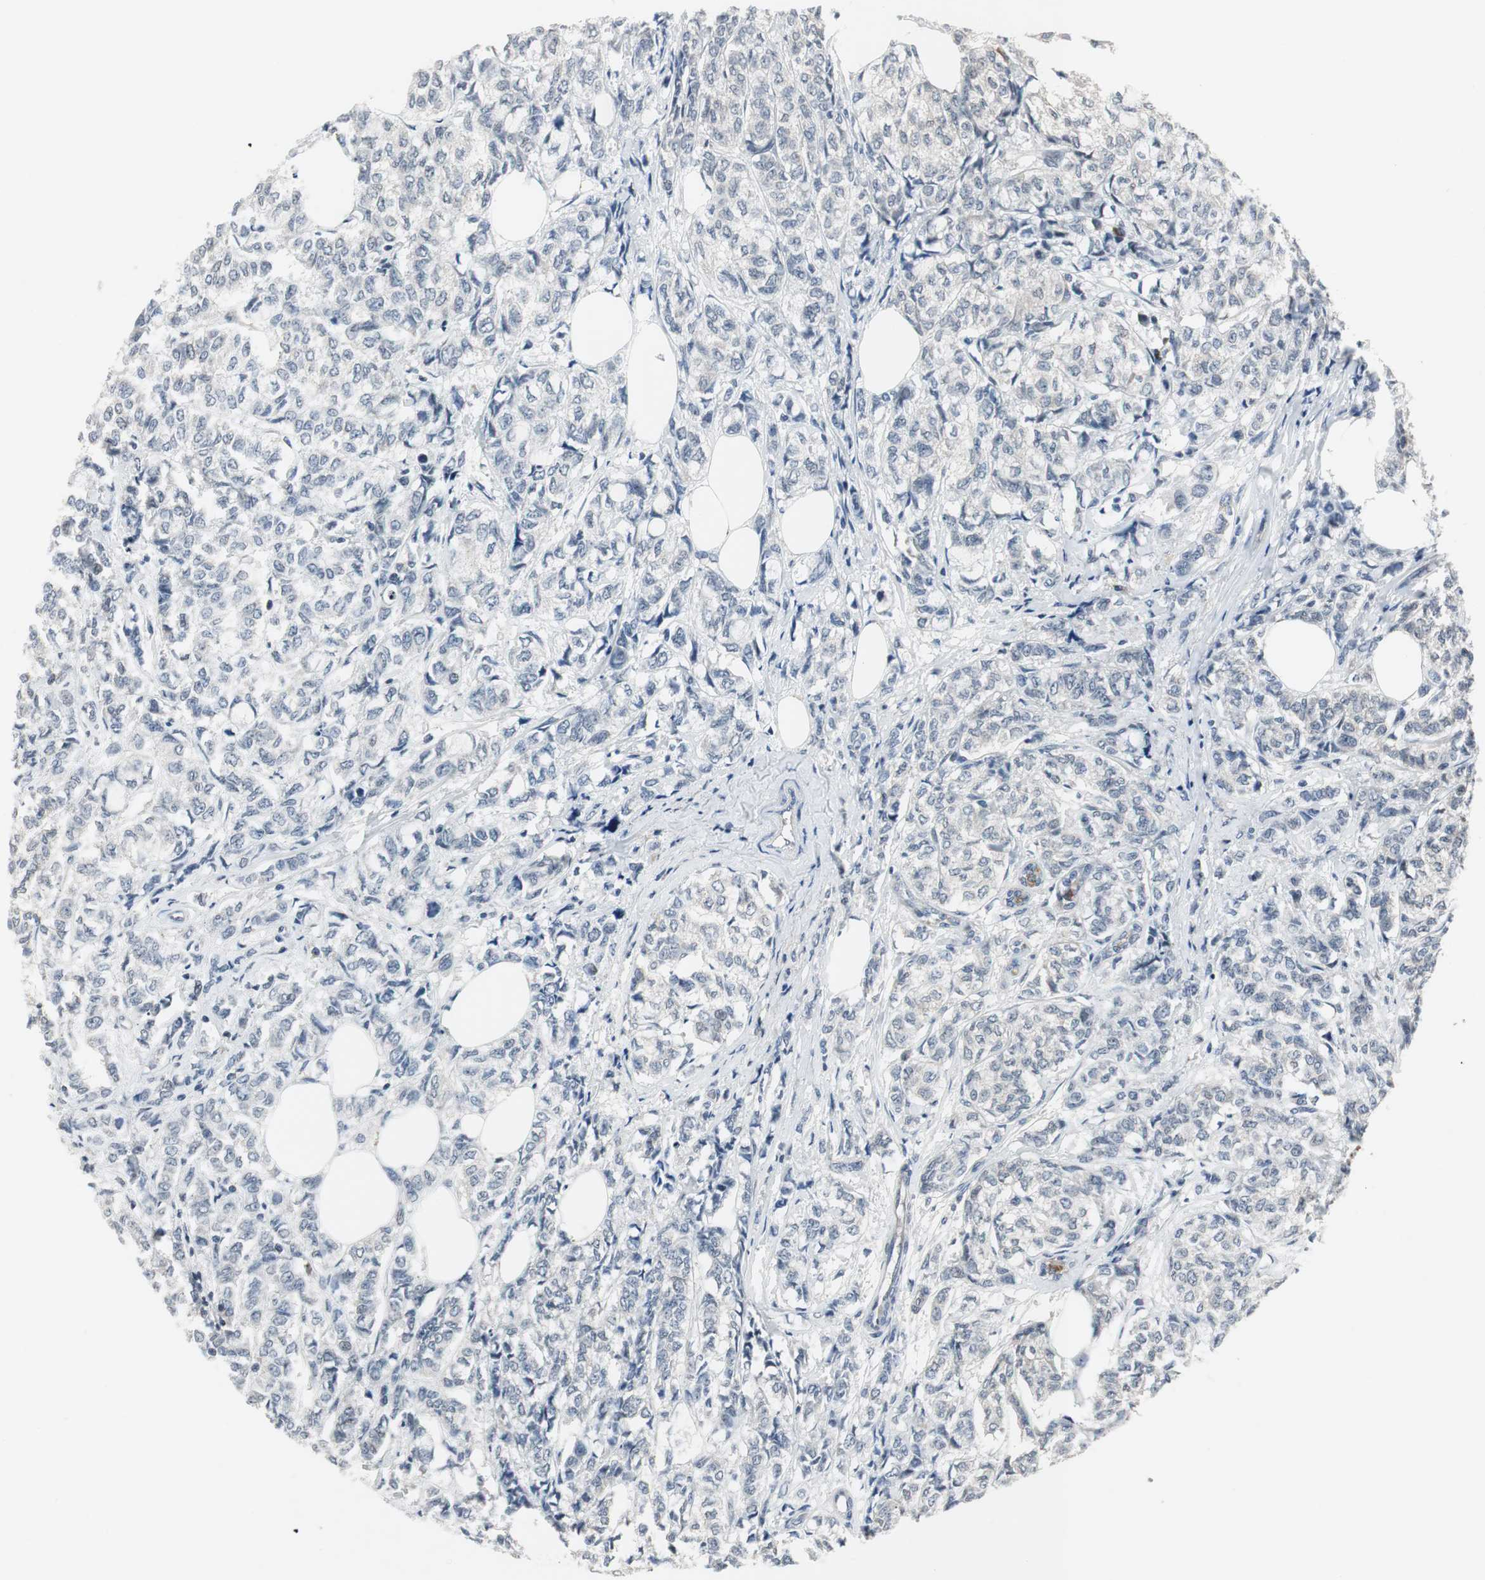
{"staining": {"intensity": "weak", "quantity": "<25%", "location": "cytoplasmic/membranous"}, "tissue": "breast cancer", "cell_type": "Tumor cells", "image_type": "cancer", "snomed": [{"axis": "morphology", "description": "Lobular carcinoma"}, {"axis": "topography", "description": "Breast"}], "caption": "DAB (3,3'-diaminobenzidine) immunohistochemical staining of human breast cancer demonstrates no significant staining in tumor cells.", "gene": "CCT5", "patient": {"sex": "female", "age": 60}}